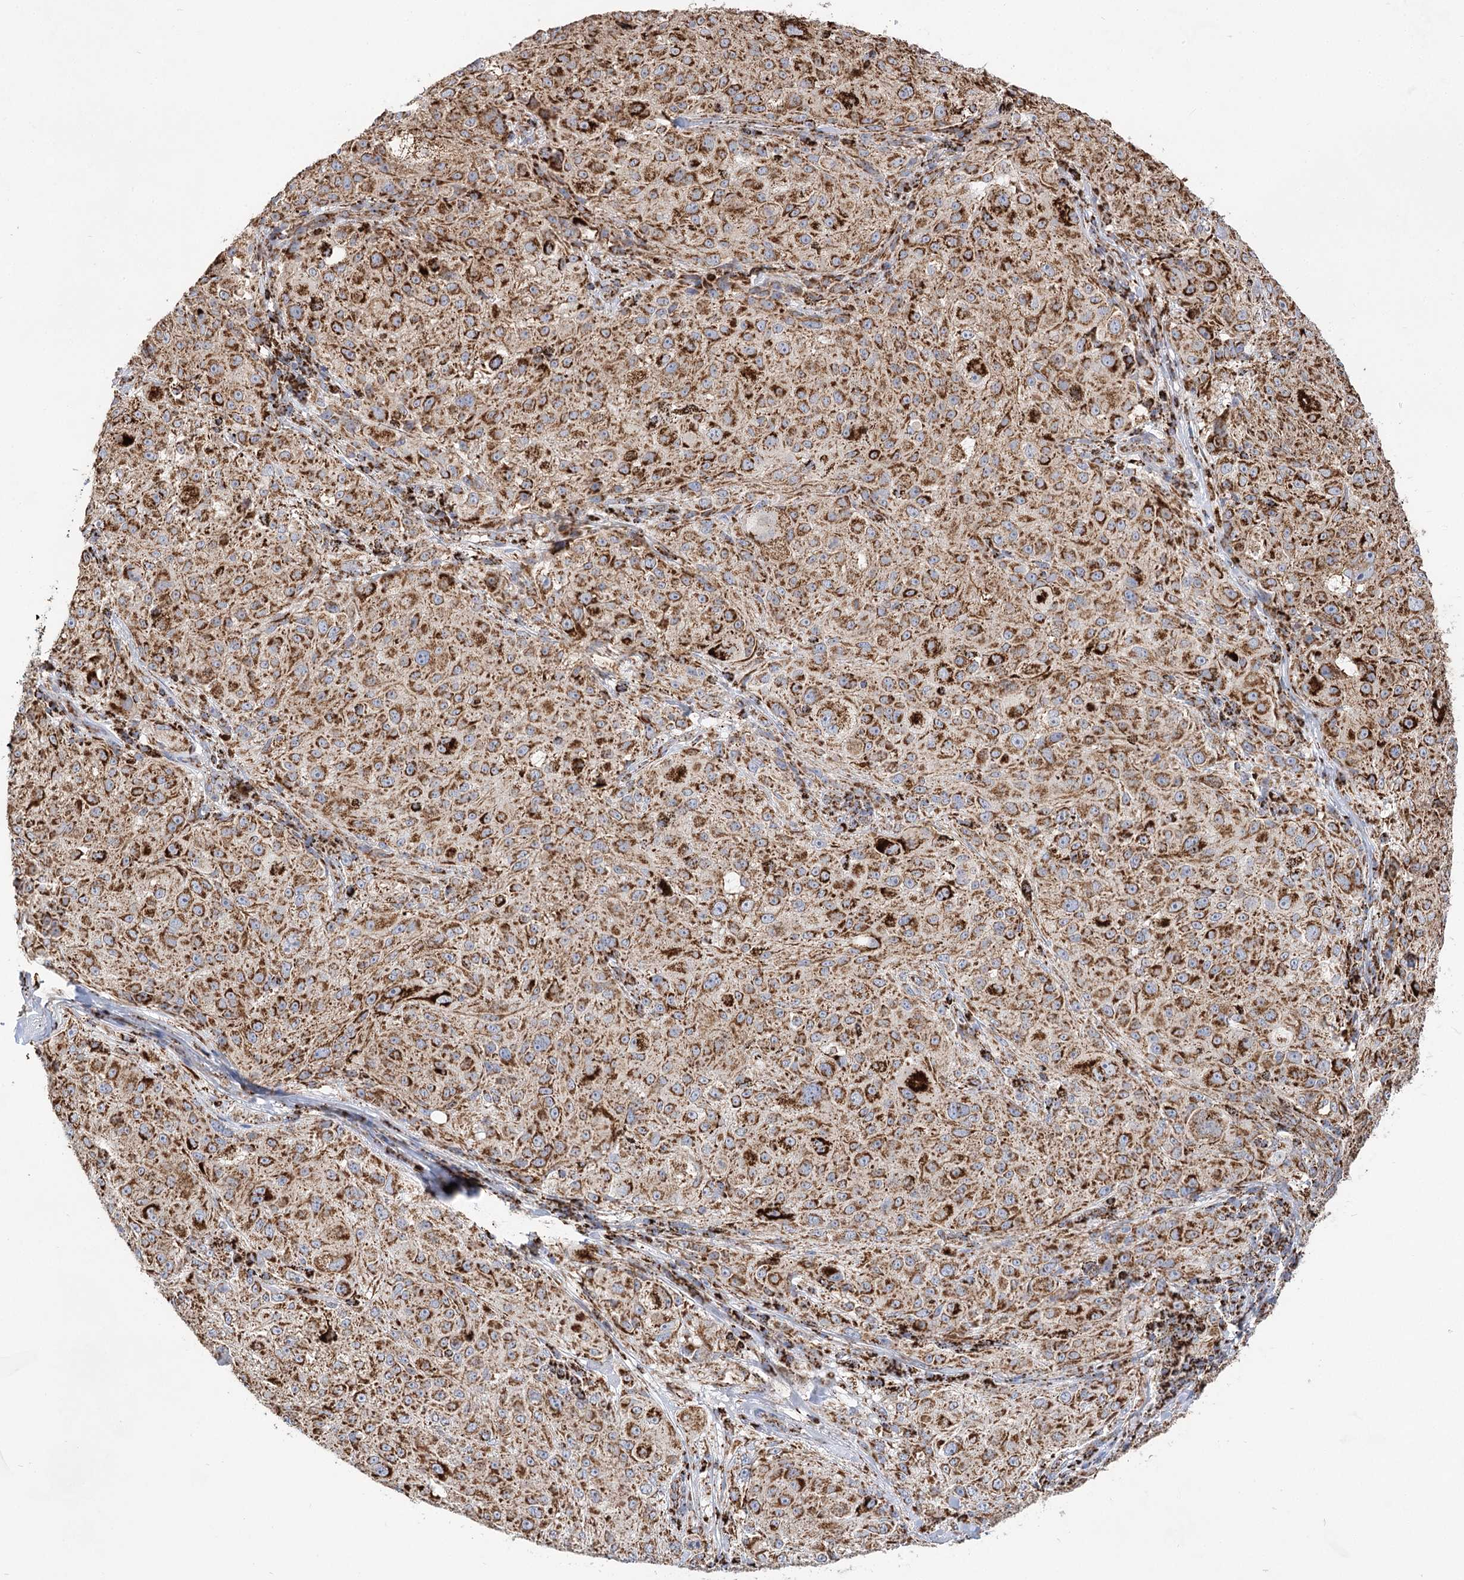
{"staining": {"intensity": "strong", "quantity": ">75%", "location": "cytoplasmic/membranous"}, "tissue": "melanoma", "cell_type": "Tumor cells", "image_type": "cancer", "snomed": [{"axis": "morphology", "description": "Necrosis, NOS"}, {"axis": "morphology", "description": "Malignant melanoma, NOS"}, {"axis": "topography", "description": "Skin"}], "caption": "Approximately >75% of tumor cells in malignant melanoma display strong cytoplasmic/membranous protein expression as visualized by brown immunohistochemical staining.", "gene": "NADK2", "patient": {"sex": "female", "age": 87}}